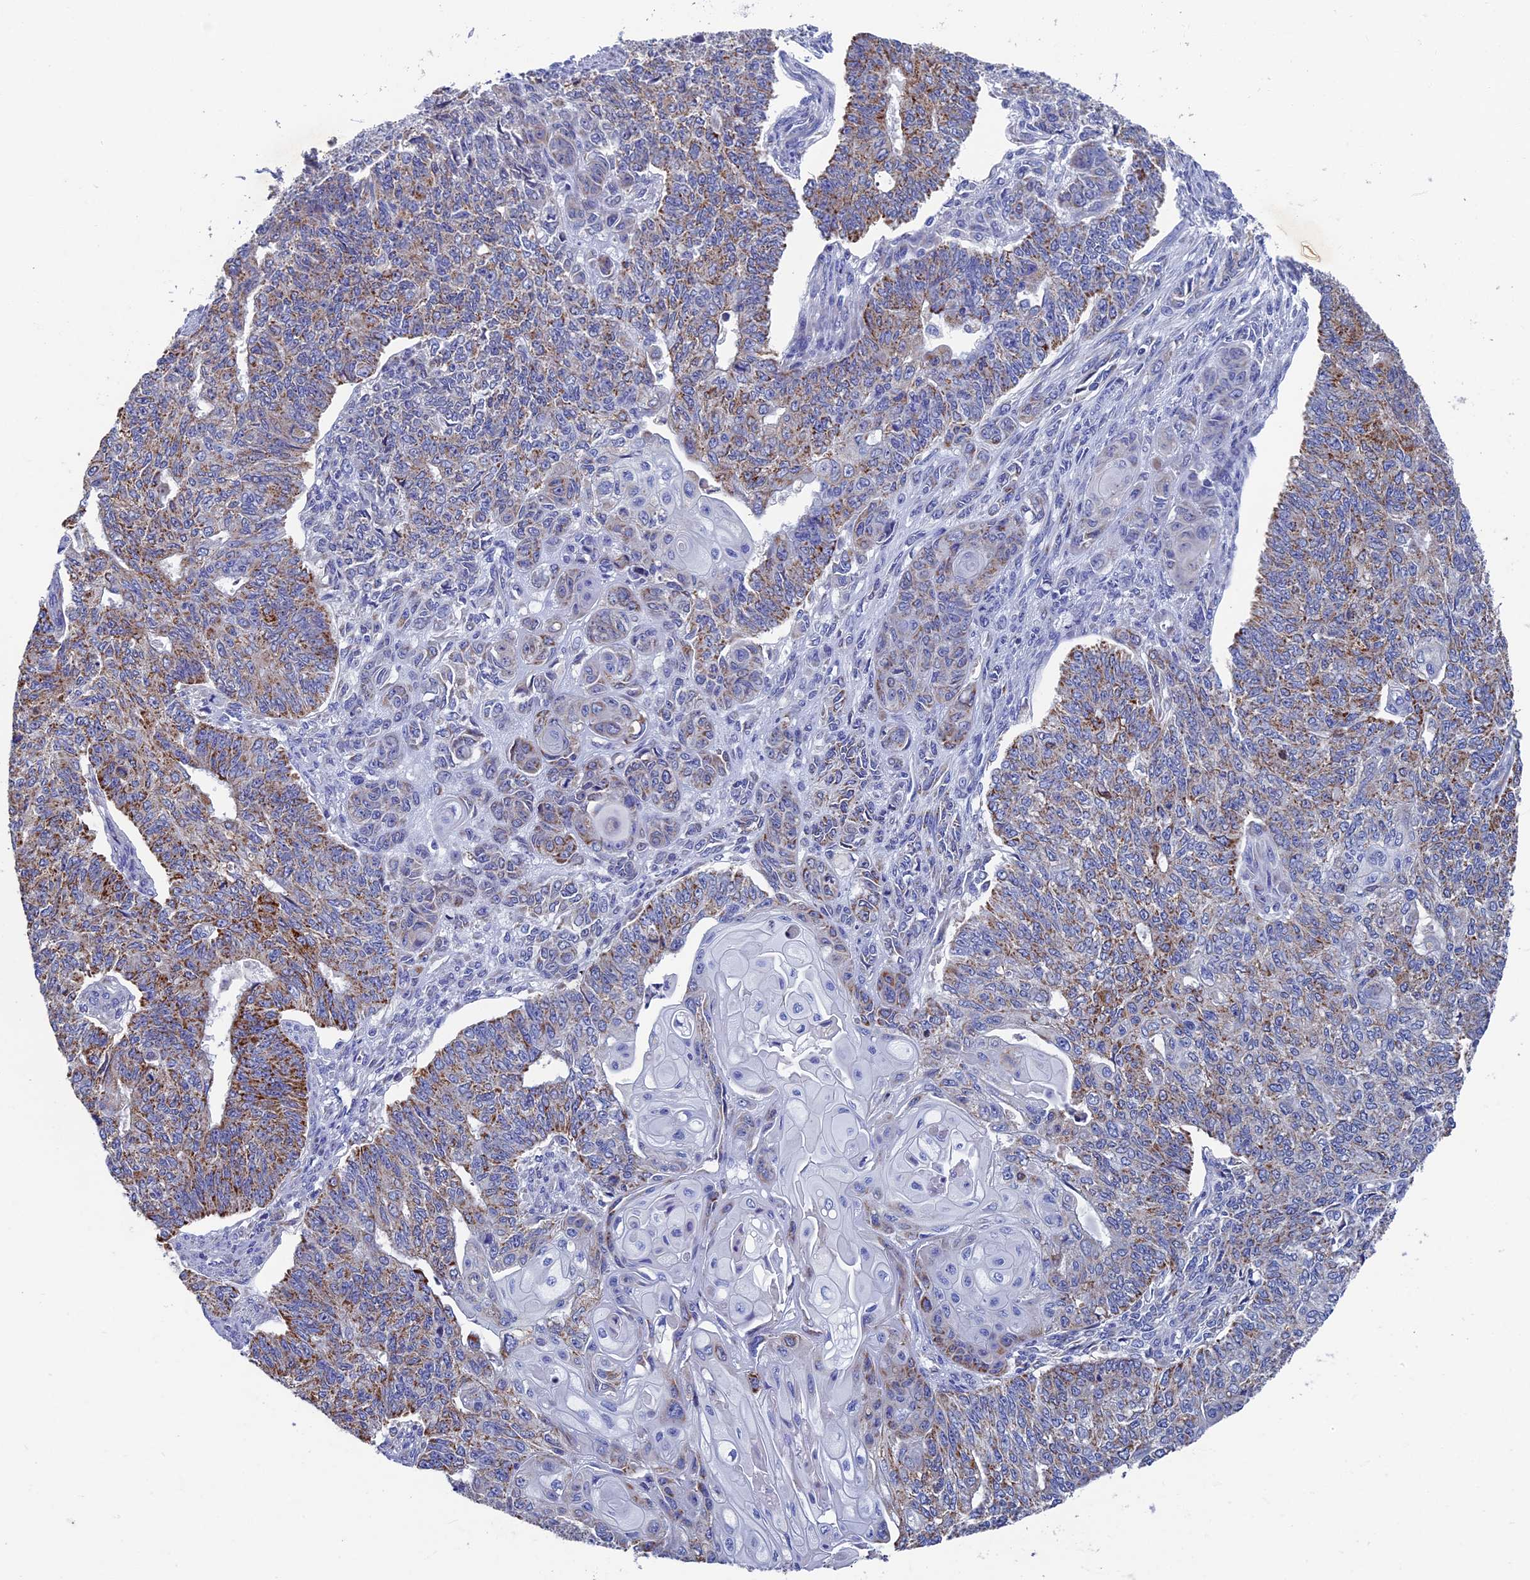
{"staining": {"intensity": "moderate", "quantity": "25%-75%", "location": "cytoplasmic/membranous"}, "tissue": "endometrial cancer", "cell_type": "Tumor cells", "image_type": "cancer", "snomed": [{"axis": "morphology", "description": "Adenocarcinoma, NOS"}, {"axis": "topography", "description": "Endometrium"}], "caption": "This is a photomicrograph of immunohistochemistry (IHC) staining of endometrial cancer, which shows moderate expression in the cytoplasmic/membranous of tumor cells.", "gene": "OAT", "patient": {"sex": "female", "age": 32}}